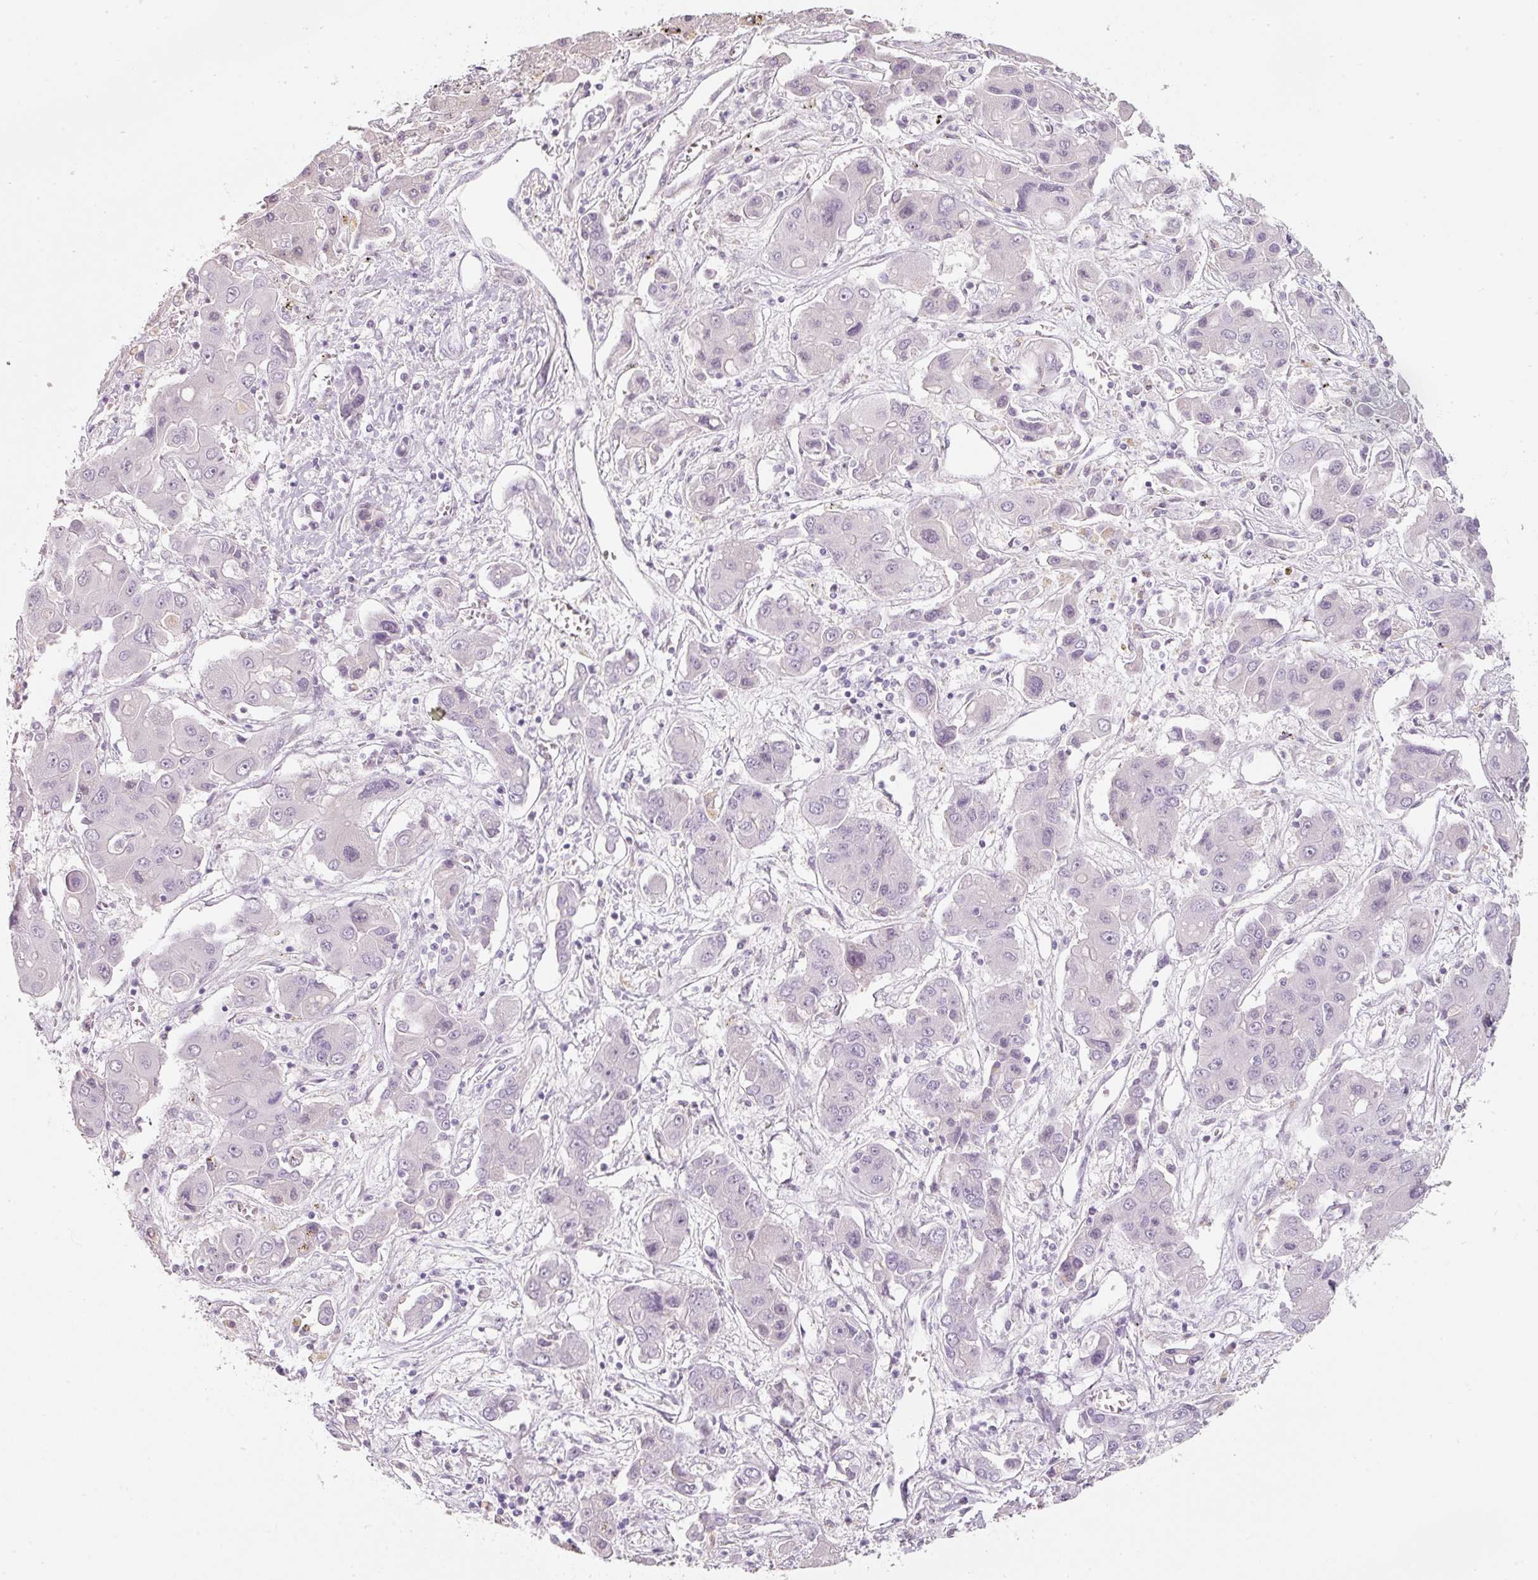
{"staining": {"intensity": "negative", "quantity": "none", "location": "none"}, "tissue": "liver cancer", "cell_type": "Tumor cells", "image_type": "cancer", "snomed": [{"axis": "morphology", "description": "Cholangiocarcinoma"}, {"axis": "topography", "description": "Liver"}], "caption": "Tumor cells show no significant protein staining in cholangiocarcinoma (liver).", "gene": "ENSG00000206549", "patient": {"sex": "male", "age": 67}}